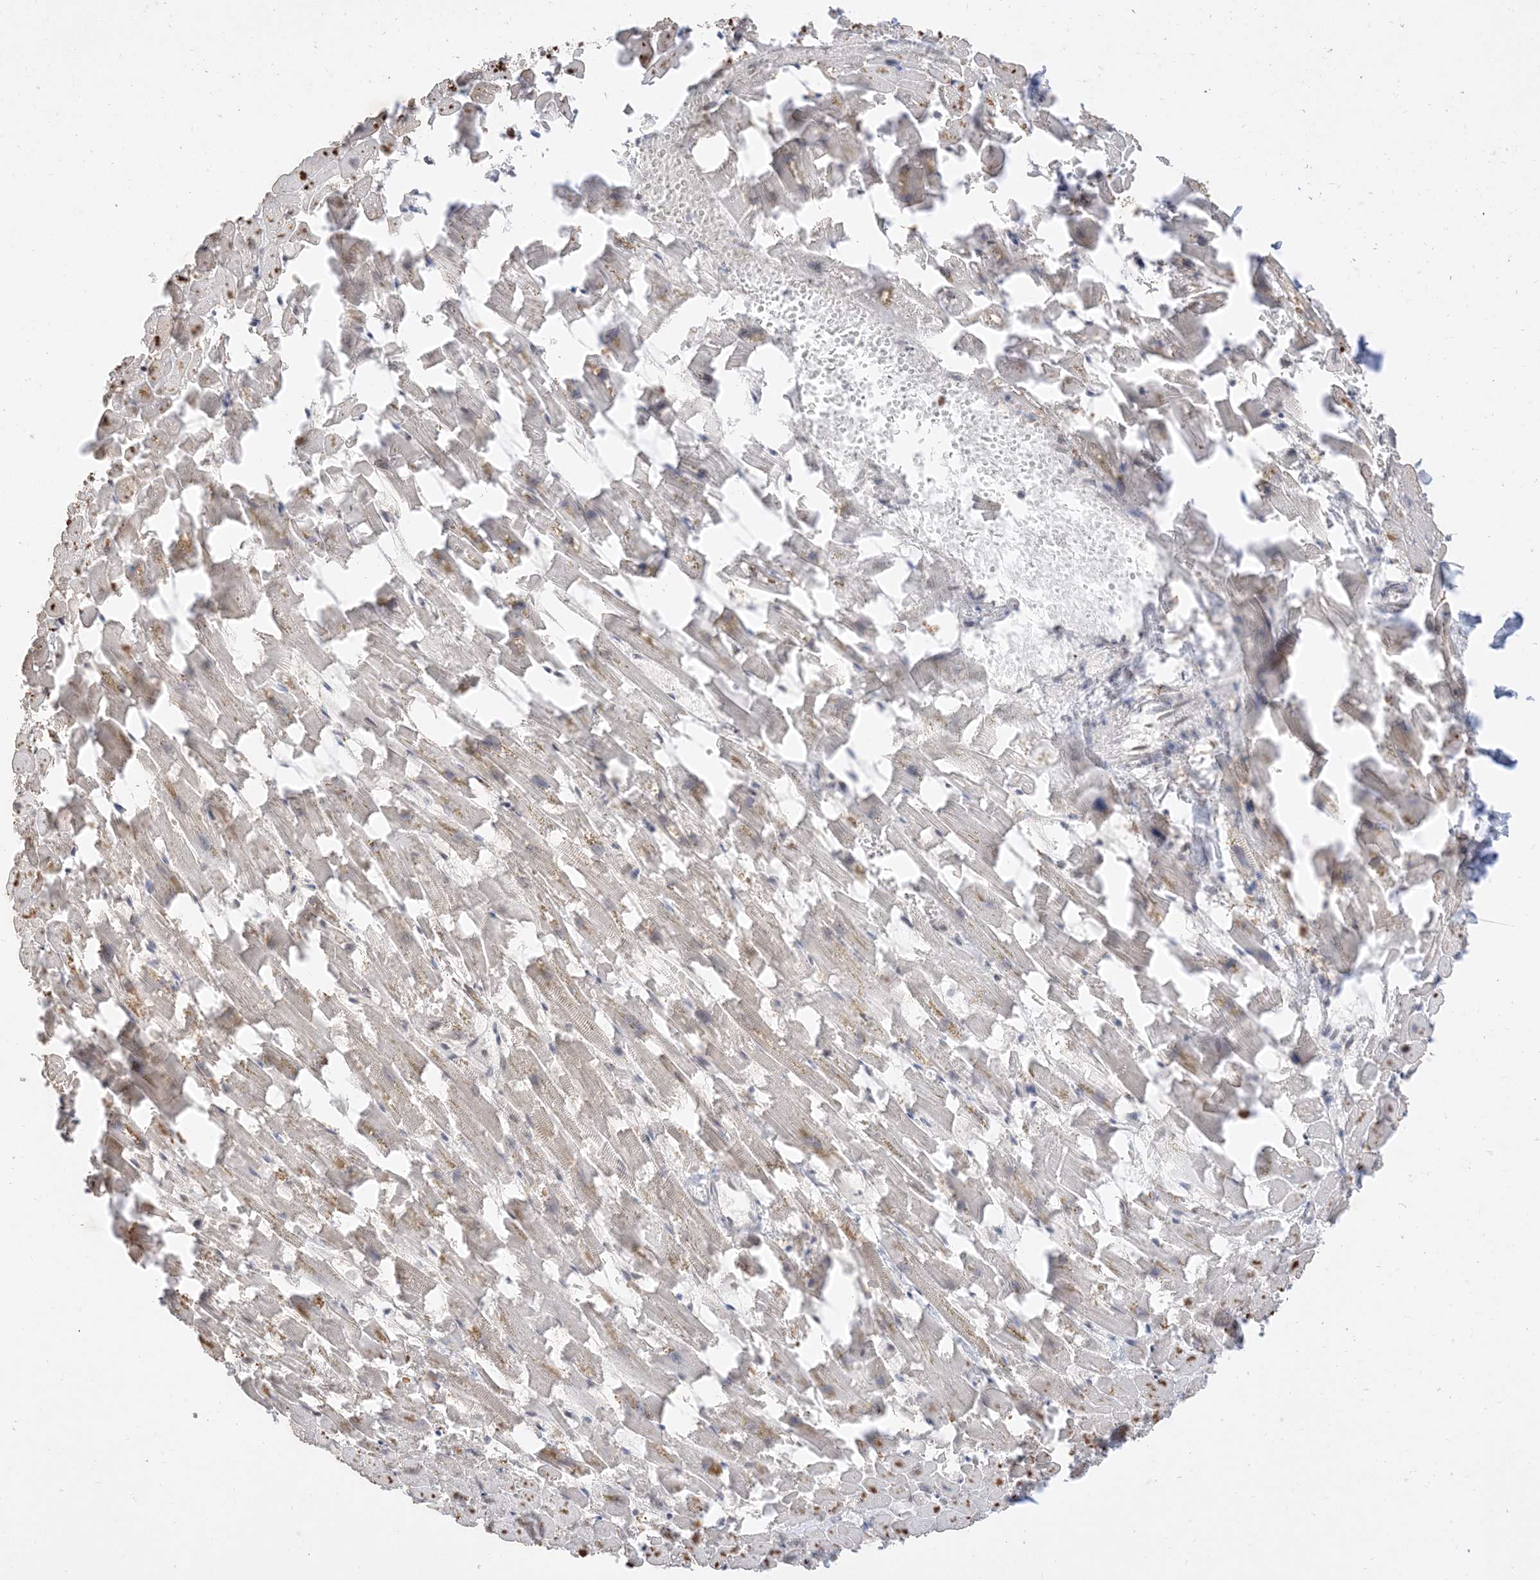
{"staining": {"intensity": "moderate", "quantity": "25%-75%", "location": "cytoplasmic/membranous,nuclear"}, "tissue": "heart muscle", "cell_type": "Cardiomyocytes", "image_type": "normal", "snomed": [{"axis": "morphology", "description": "Normal tissue, NOS"}, {"axis": "topography", "description": "Heart"}], "caption": "Protein analysis of unremarkable heart muscle demonstrates moderate cytoplasmic/membranous,nuclear expression in about 25%-75% of cardiomyocytes.", "gene": "SF3A3", "patient": {"sex": "female", "age": 64}}